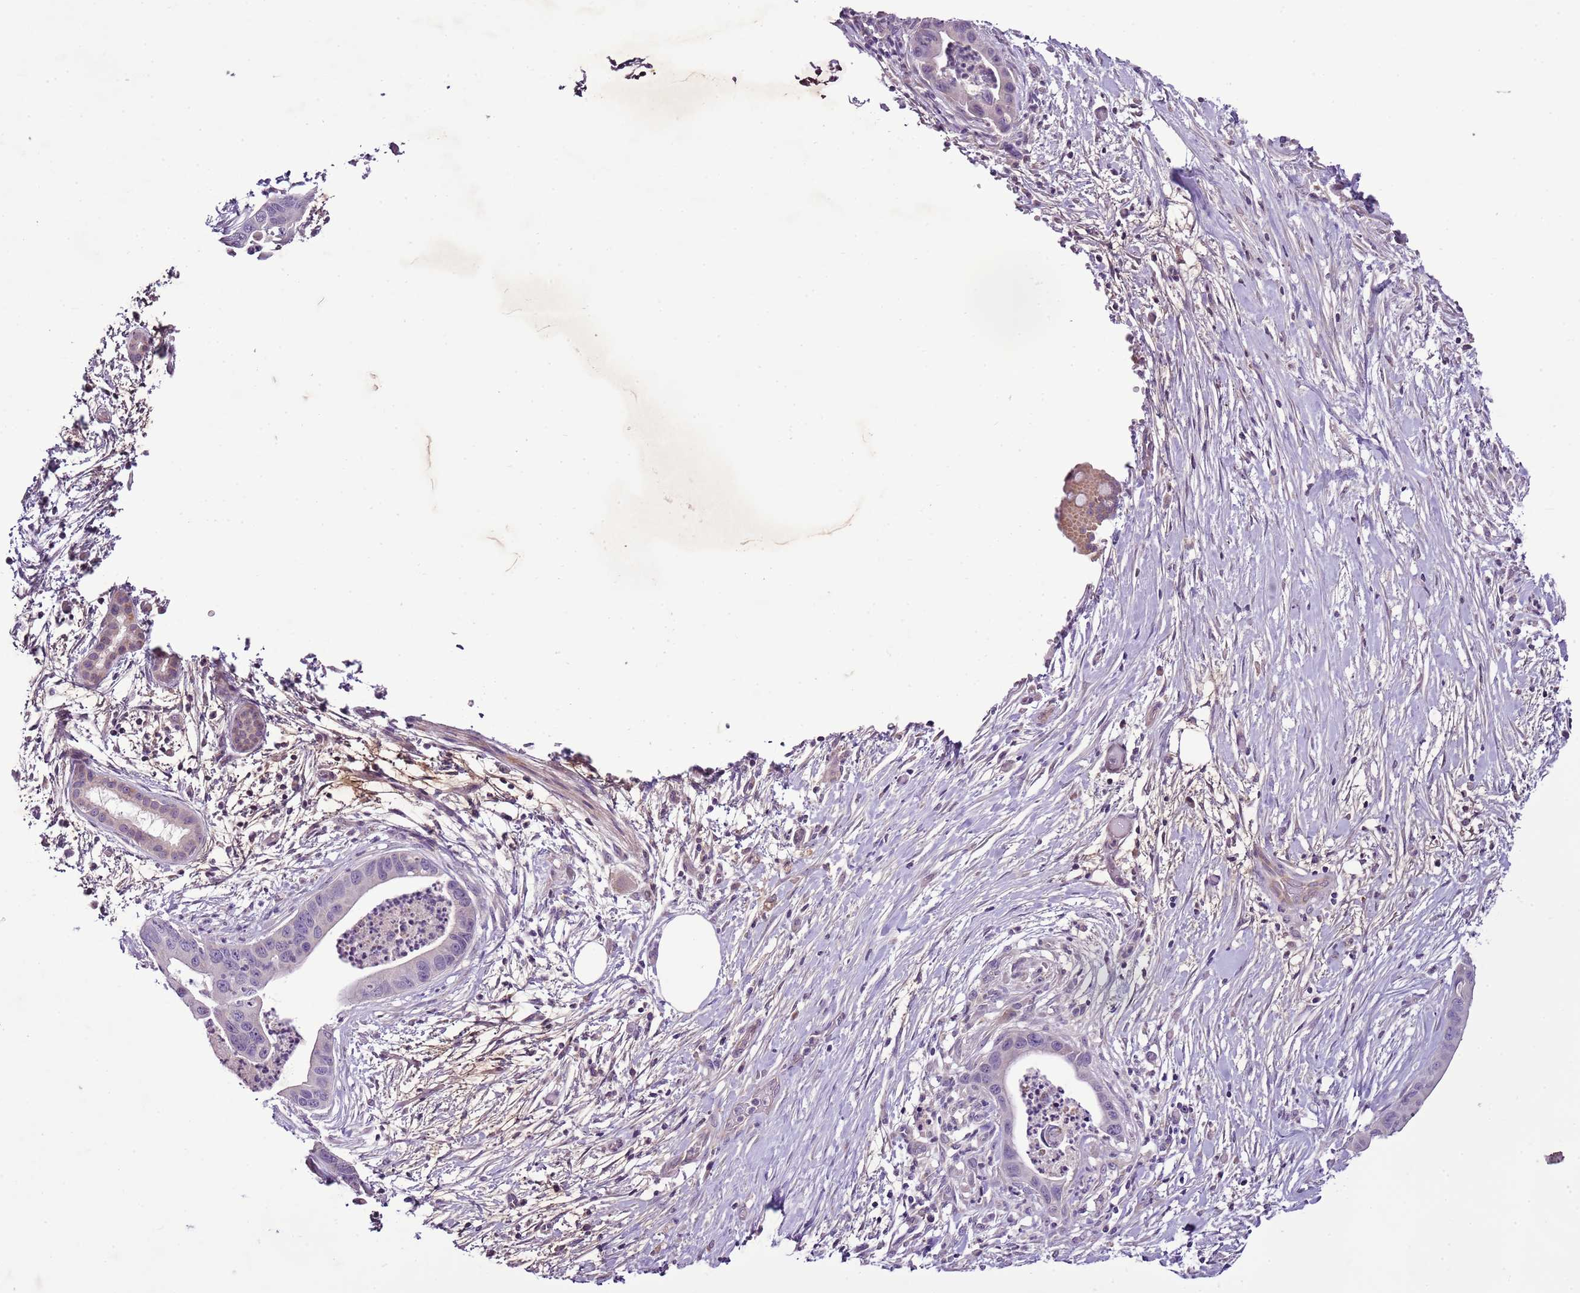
{"staining": {"intensity": "negative", "quantity": "none", "location": "none"}, "tissue": "pancreatic cancer", "cell_type": "Tumor cells", "image_type": "cancer", "snomed": [{"axis": "morphology", "description": "Adenocarcinoma, NOS"}, {"axis": "topography", "description": "Pancreas"}], "caption": "An image of human pancreatic cancer (adenocarcinoma) is negative for staining in tumor cells.", "gene": "CMKLR1", "patient": {"sex": "male", "age": 73}}